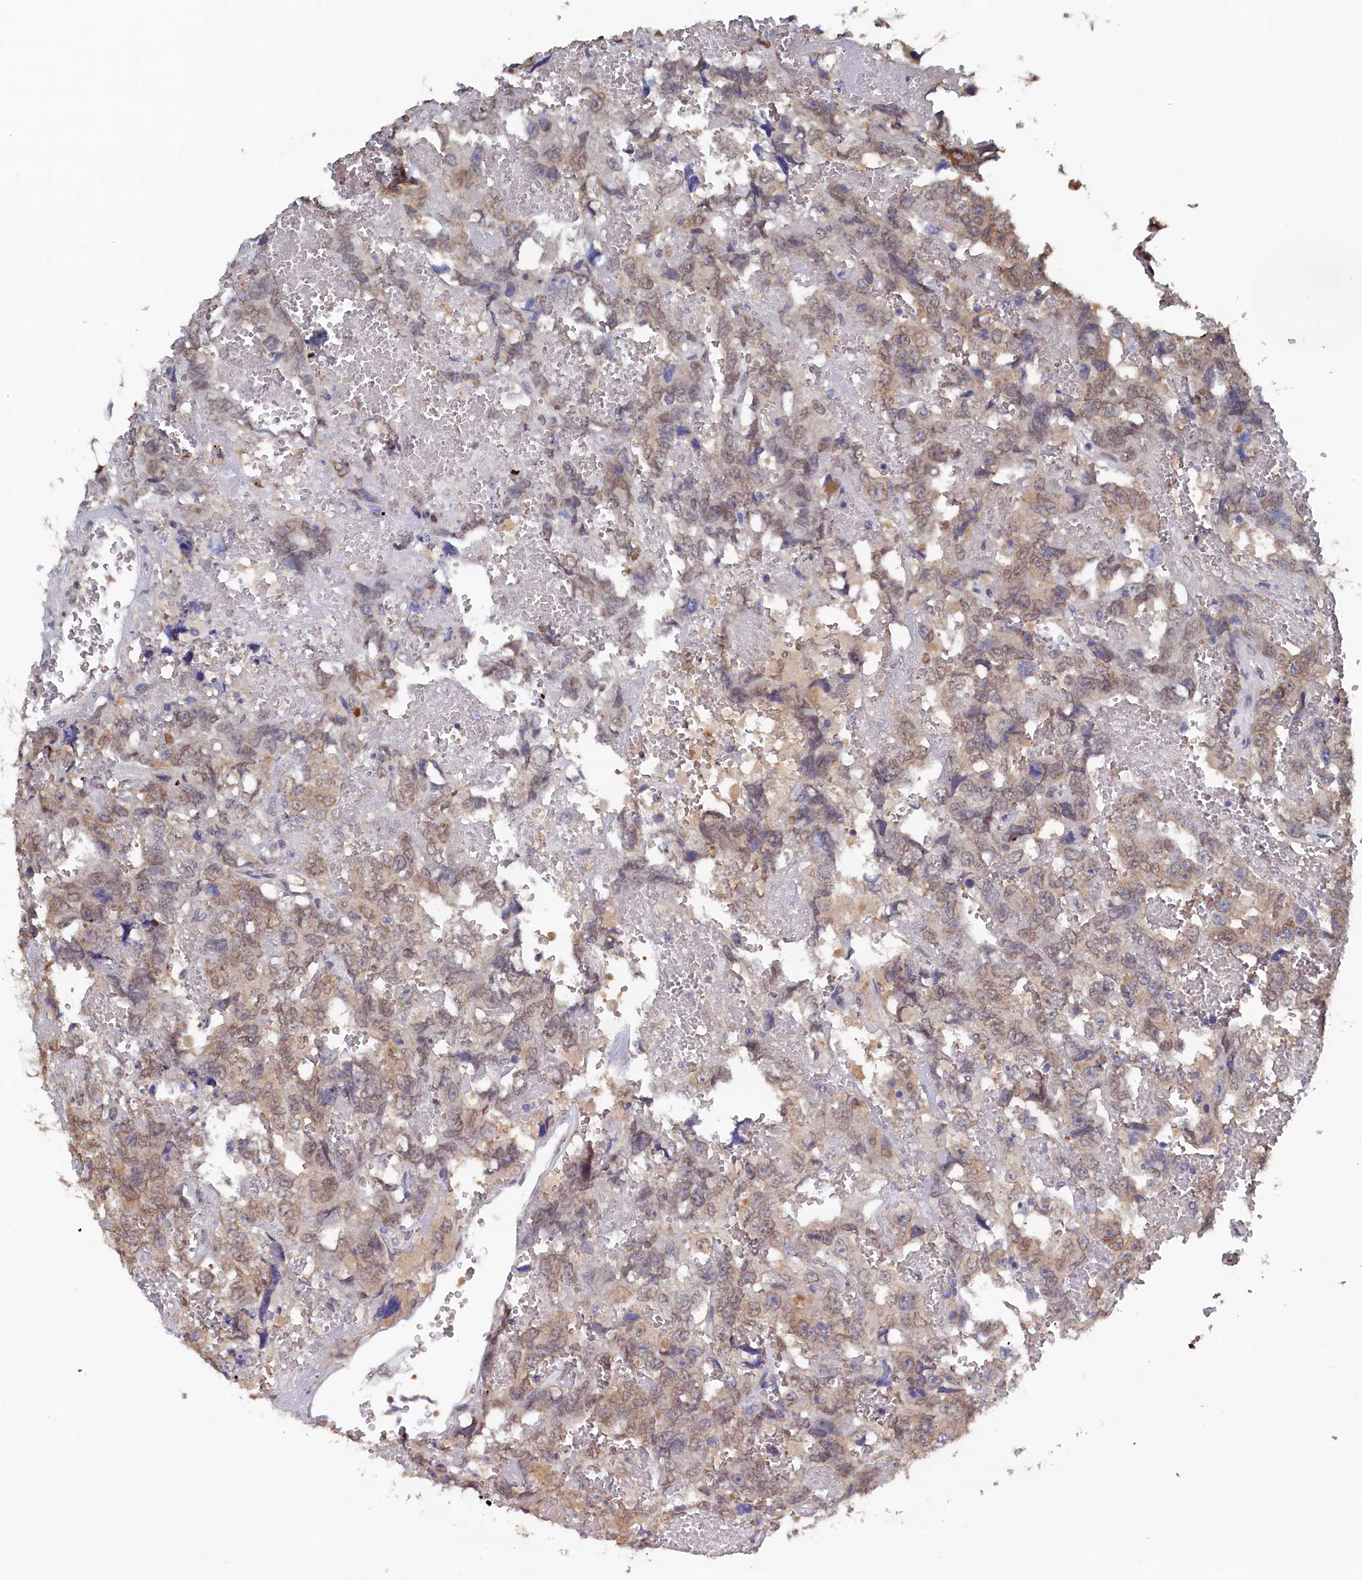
{"staining": {"intensity": "weak", "quantity": "25%-75%", "location": "nuclear"}, "tissue": "testis cancer", "cell_type": "Tumor cells", "image_type": "cancer", "snomed": [{"axis": "morphology", "description": "Carcinoma, Embryonal, NOS"}, {"axis": "topography", "description": "Testis"}], "caption": "Embryonal carcinoma (testis) stained for a protein shows weak nuclear positivity in tumor cells.", "gene": "AHCY", "patient": {"sex": "male", "age": 45}}